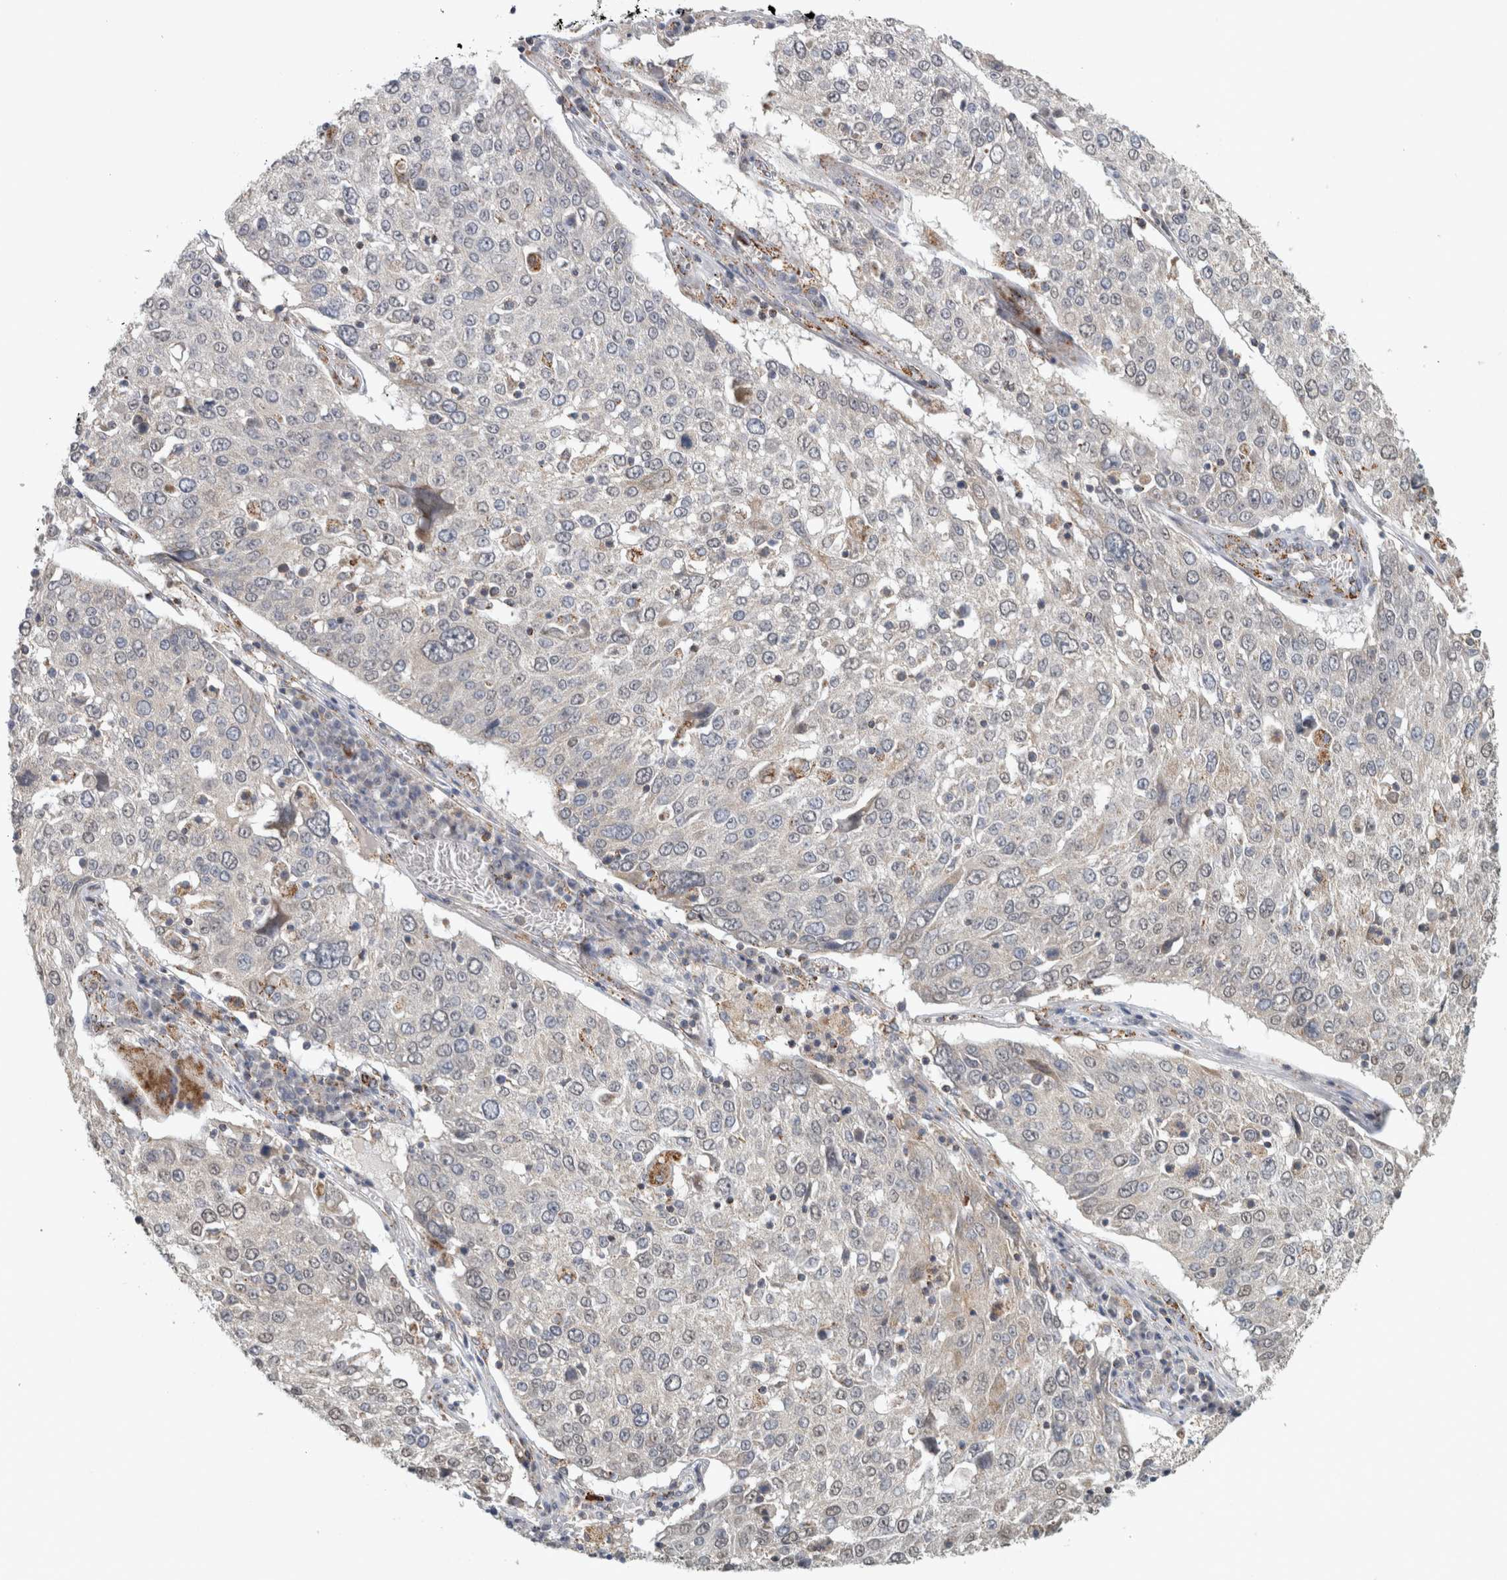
{"staining": {"intensity": "negative", "quantity": "none", "location": "none"}, "tissue": "lung cancer", "cell_type": "Tumor cells", "image_type": "cancer", "snomed": [{"axis": "morphology", "description": "Squamous cell carcinoma, NOS"}, {"axis": "topography", "description": "Lung"}], "caption": "Immunohistochemistry (IHC) image of squamous cell carcinoma (lung) stained for a protein (brown), which exhibits no expression in tumor cells.", "gene": "RAB18", "patient": {"sex": "male", "age": 65}}